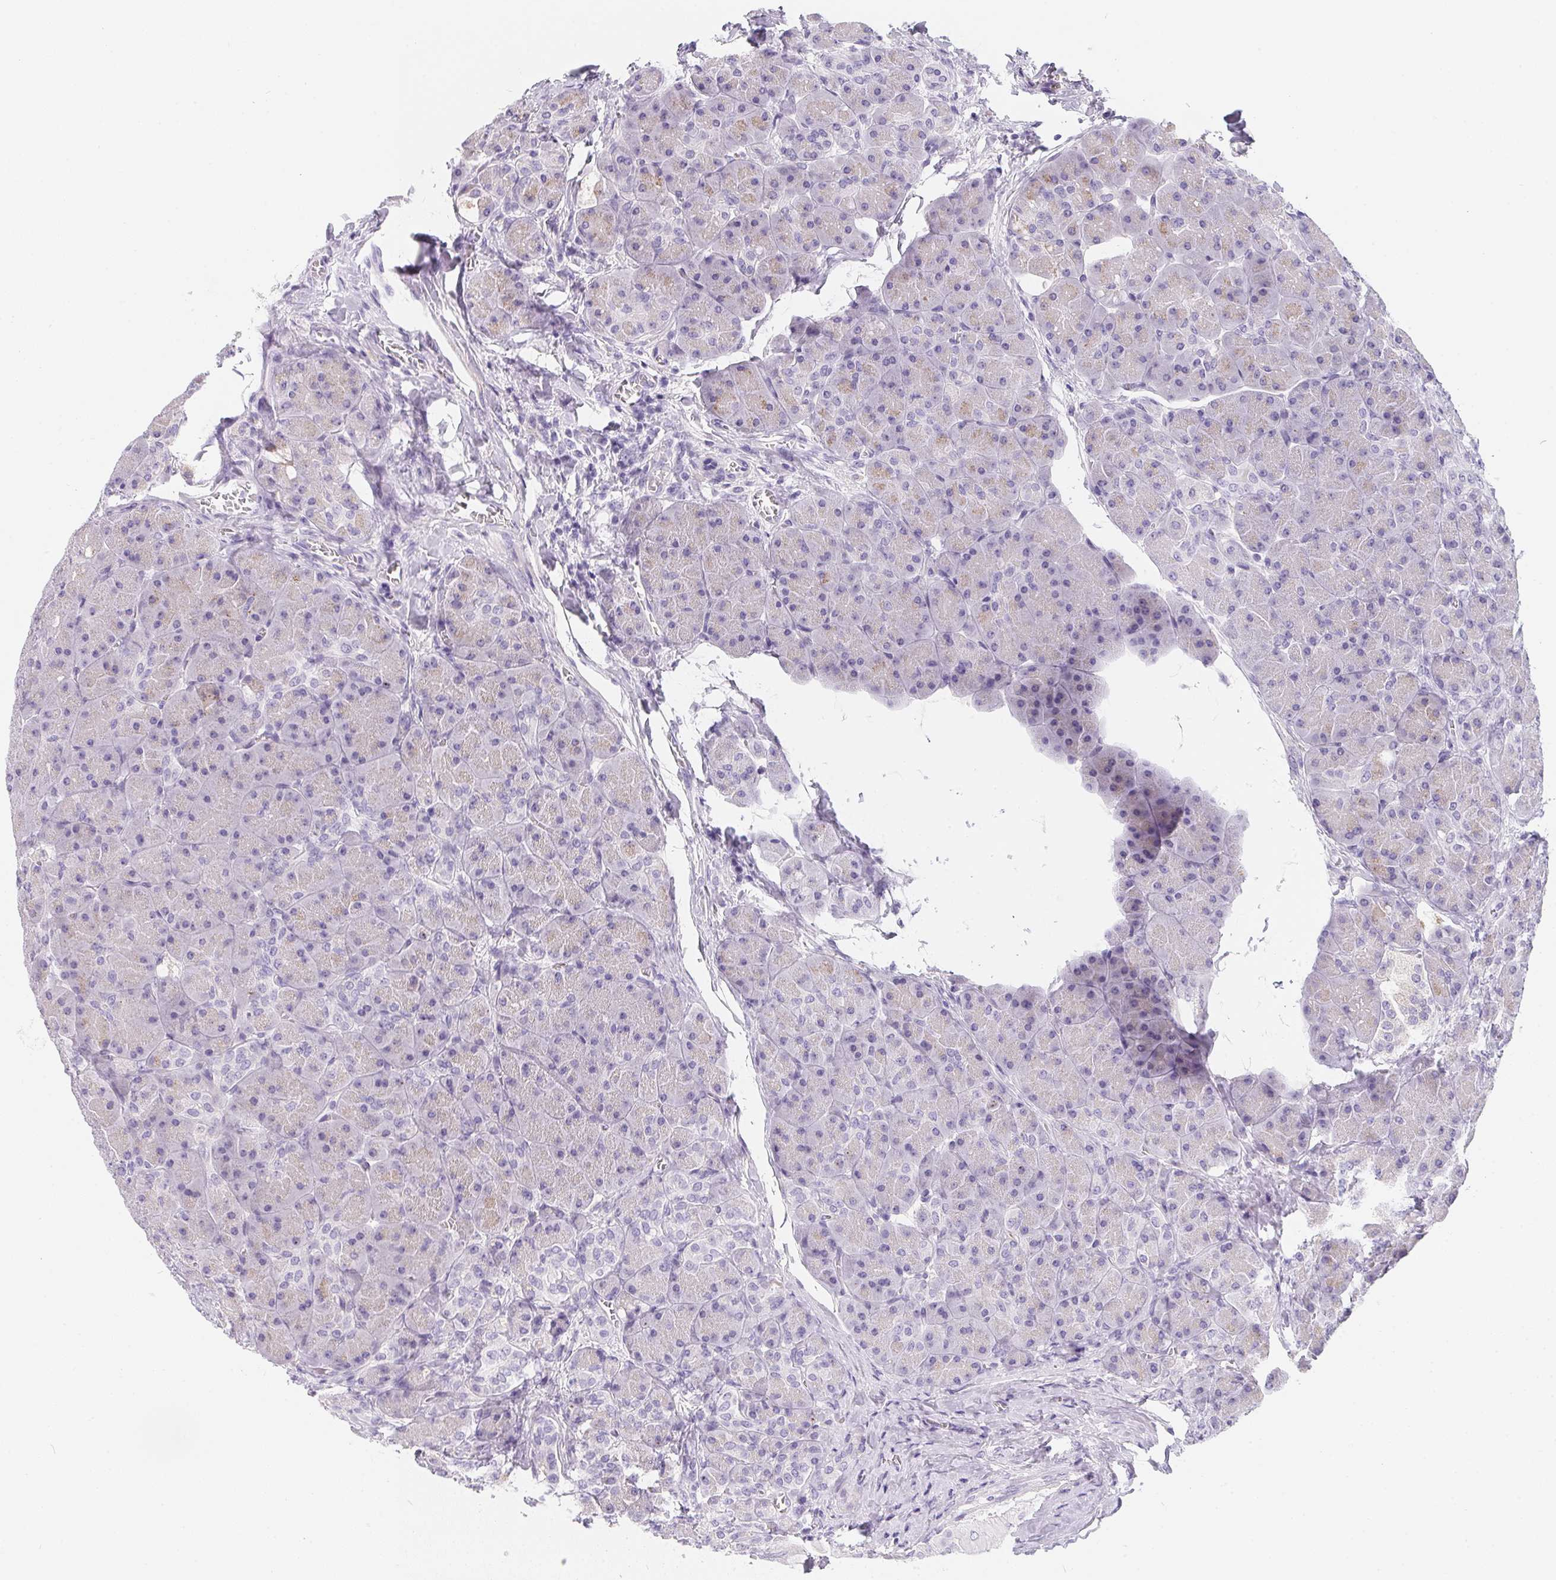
{"staining": {"intensity": "weak", "quantity": "<25%", "location": "cytoplasmic/membranous"}, "tissue": "pancreas", "cell_type": "Exocrine glandular cells", "image_type": "normal", "snomed": [{"axis": "morphology", "description": "Normal tissue, NOS"}, {"axis": "topography", "description": "Pancreas"}], "caption": "This is an immunohistochemistry (IHC) photomicrograph of normal human pancreas. There is no positivity in exocrine glandular cells.", "gene": "MAP1A", "patient": {"sex": "male", "age": 55}}